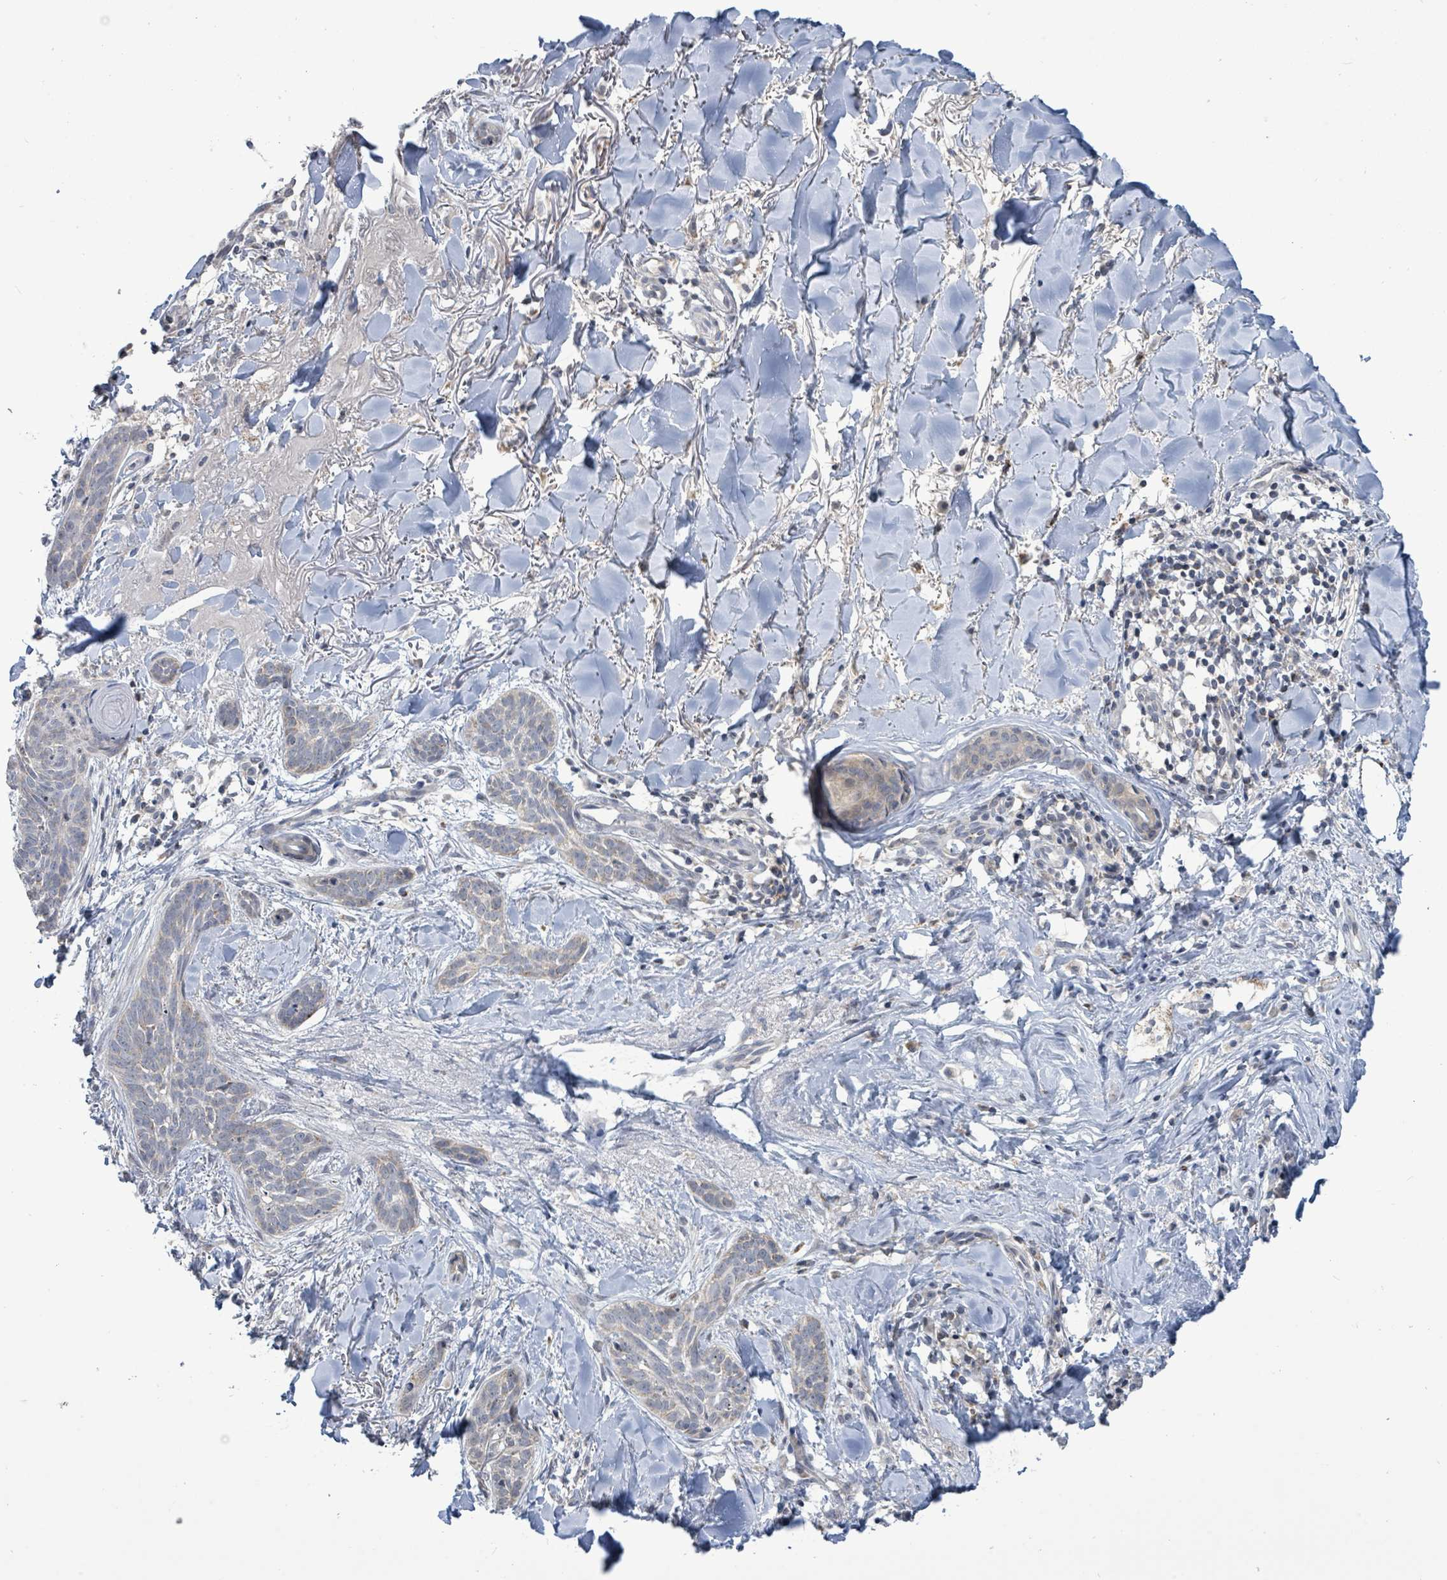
{"staining": {"intensity": "negative", "quantity": "none", "location": "none"}, "tissue": "skin cancer", "cell_type": "Tumor cells", "image_type": "cancer", "snomed": [{"axis": "morphology", "description": "Basal cell carcinoma"}, {"axis": "topography", "description": "Skin"}], "caption": "Immunohistochemical staining of skin basal cell carcinoma exhibits no significant expression in tumor cells.", "gene": "COQ10B", "patient": {"sex": "male", "age": 52}}